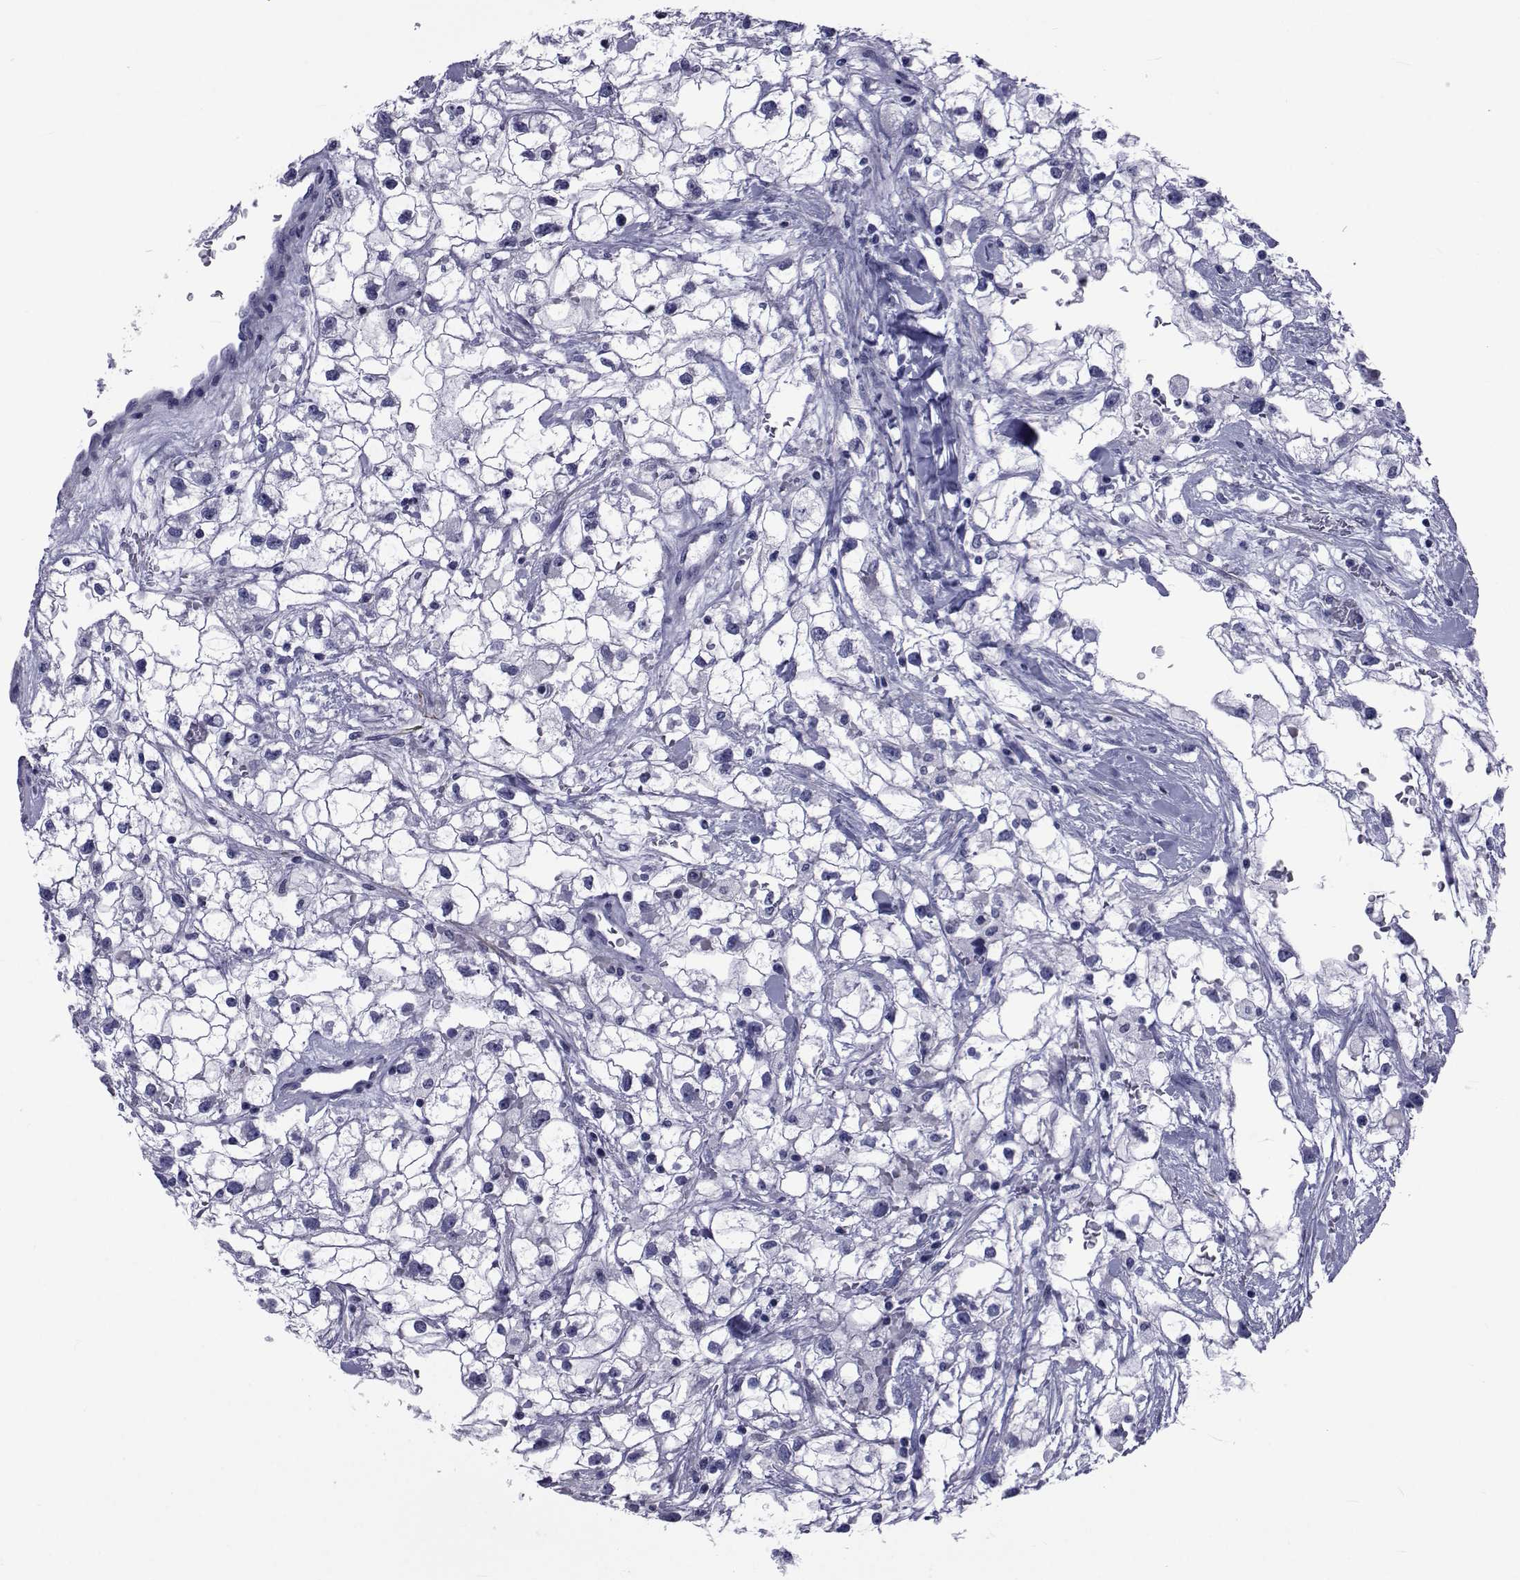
{"staining": {"intensity": "negative", "quantity": "none", "location": "none"}, "tissue": "renal cancer", "cell_type": "Tumor cells", "image_type": "cancer", "snomed": [{"axis": "morphology", "description": "Adenocarcinoma, NOS"}, {"axis": "topography", "description": "Kidney"}], "caption": "High magnification brightfield microscopy of renal cancer stained with DAB (3,3'-diaminobenzidine) (brown) and counterstained with hematoxylin (blue): tumor cells show no significant positivity.", "gene": "GKAP1", "patient": {"sex": "male", "age": 59}}